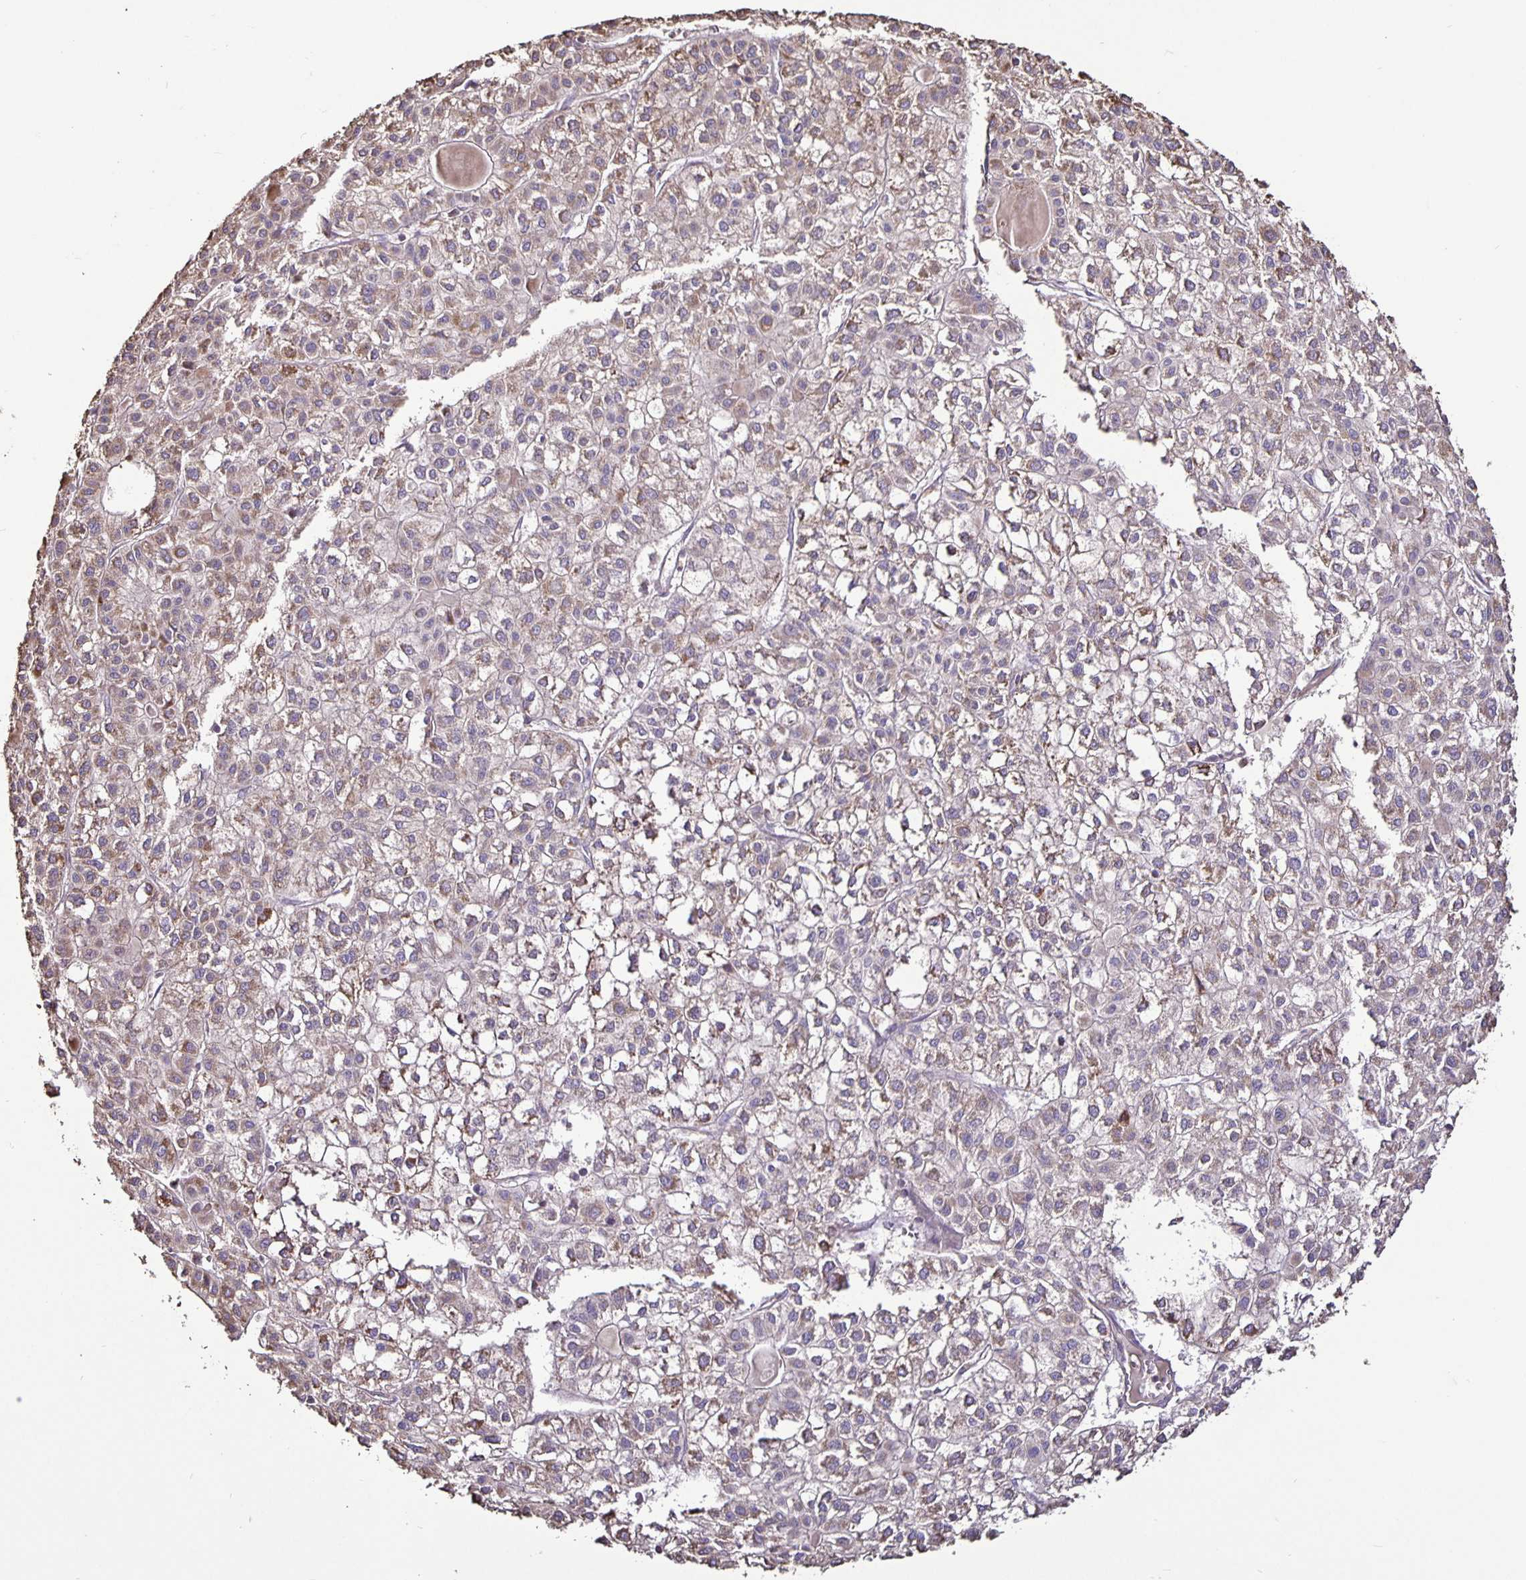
{"staining": {"intensity": "weak", "quantity": "<25%", "location": "cytoplasmic/membranous"}, "tissue": "liver cancer", "cell_type": "Tumor cells", "image_type": "cancer", "snomed": [{"axis": "morphology", "description": "Carcinoma, Hepatocellular, NOS"}, {"axis": "topography", "description": "Liver"}], "caption": "The histopathology image demonstrates no staining of tumor cells in hepatocellular carcinoma (liver). (DAB (3,3'-diaminobenzidine) IHC, high magnification).", "gene": "FCER1A", "patient": {"sex": "female", "age": 43}}